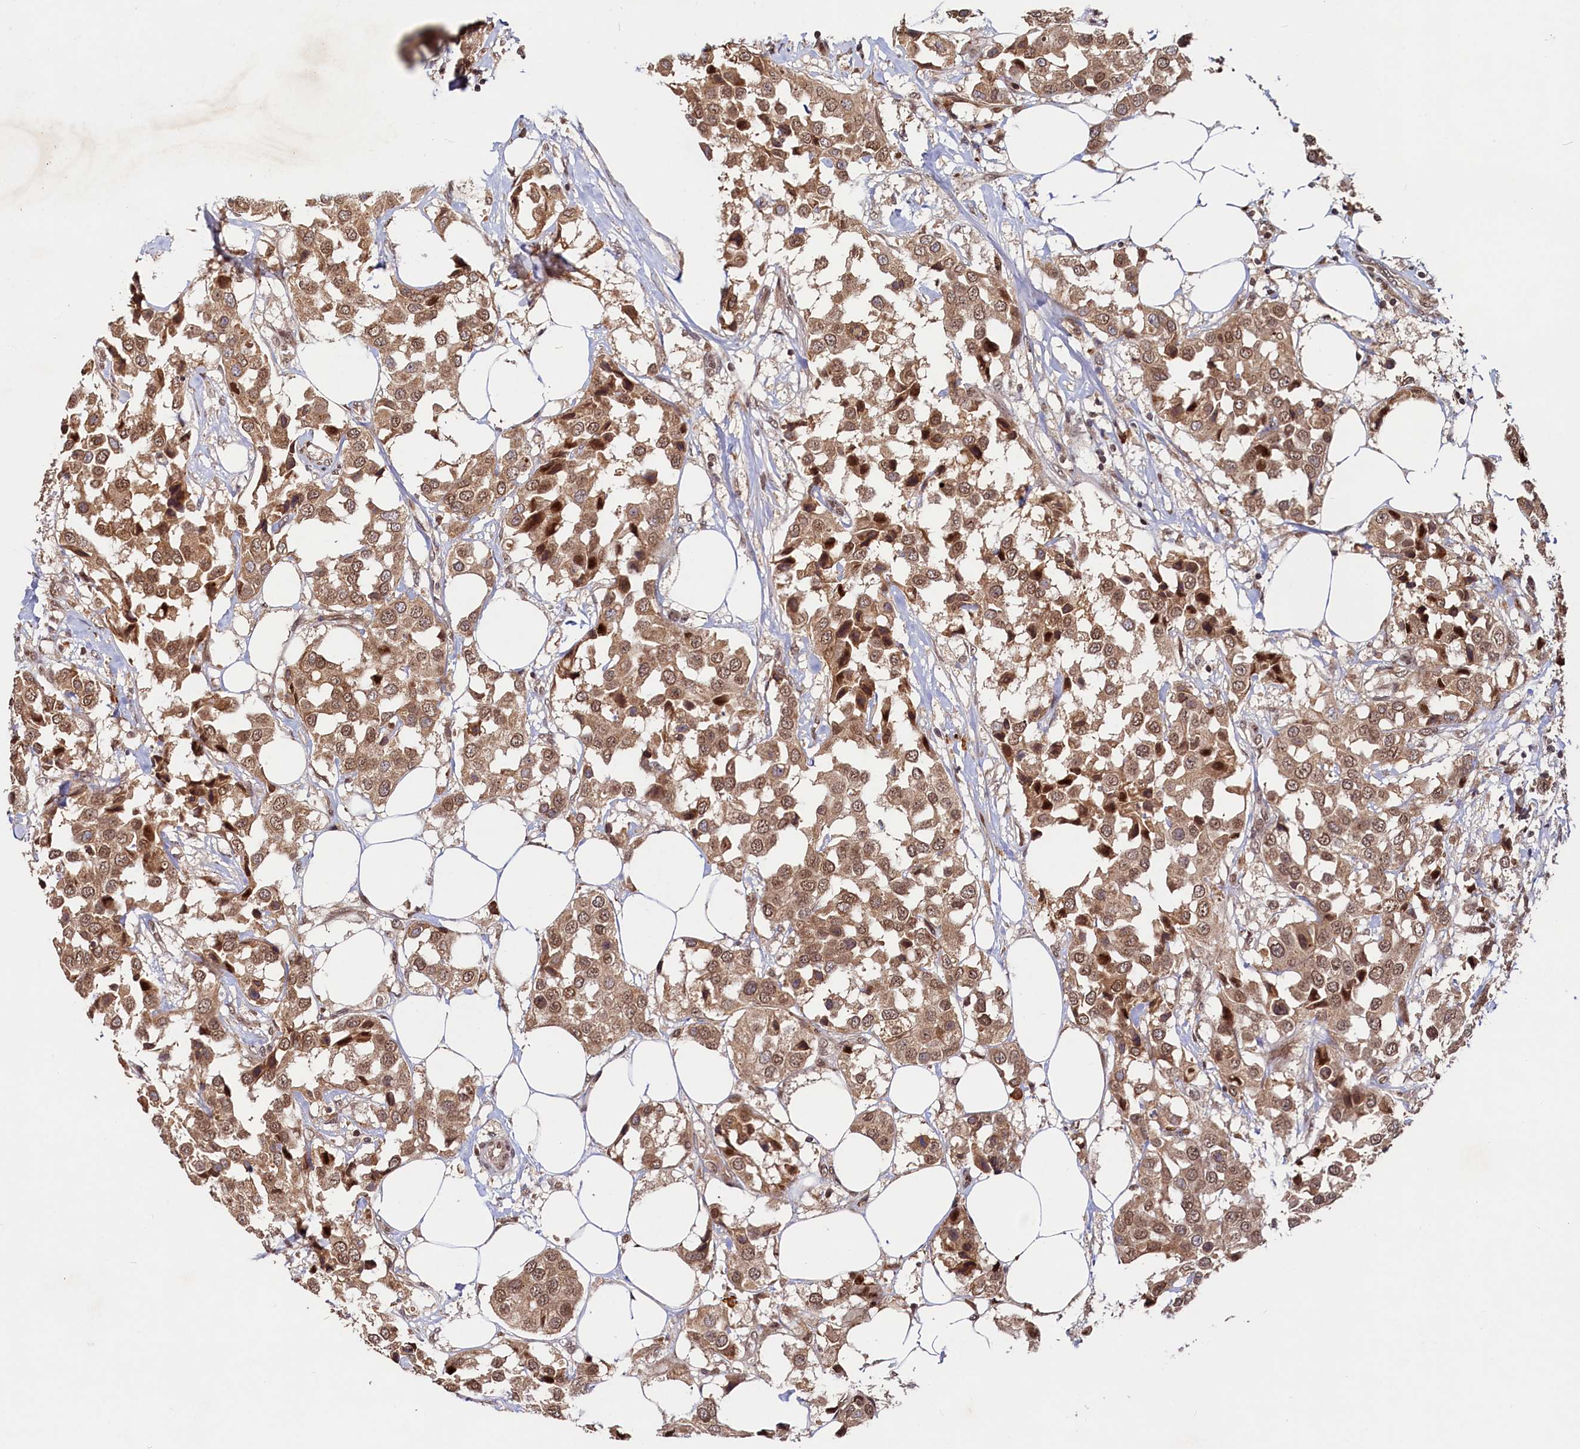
{"staining": {"intensity": "moderate", "quantity": ">75%", "location": "cytoplasmic/membranous,nuclear"}, "tissue": "breast cancer", "cell_type": "Tumor cells", "image_type": "cancer", "snomed": [{"axis": "morphology", "description": "Duct carcinoma"}, {"axis": "topography", "description": "Breast"}], "caption": "Human breast cancer stained with a brown dye exhibits moderate cytoplasmic/membranous and nuclear positive positivity in about >75% of tumor cells.", "gene": "TRAPPC4", "patient": {"sex": "female", "age": 80}}